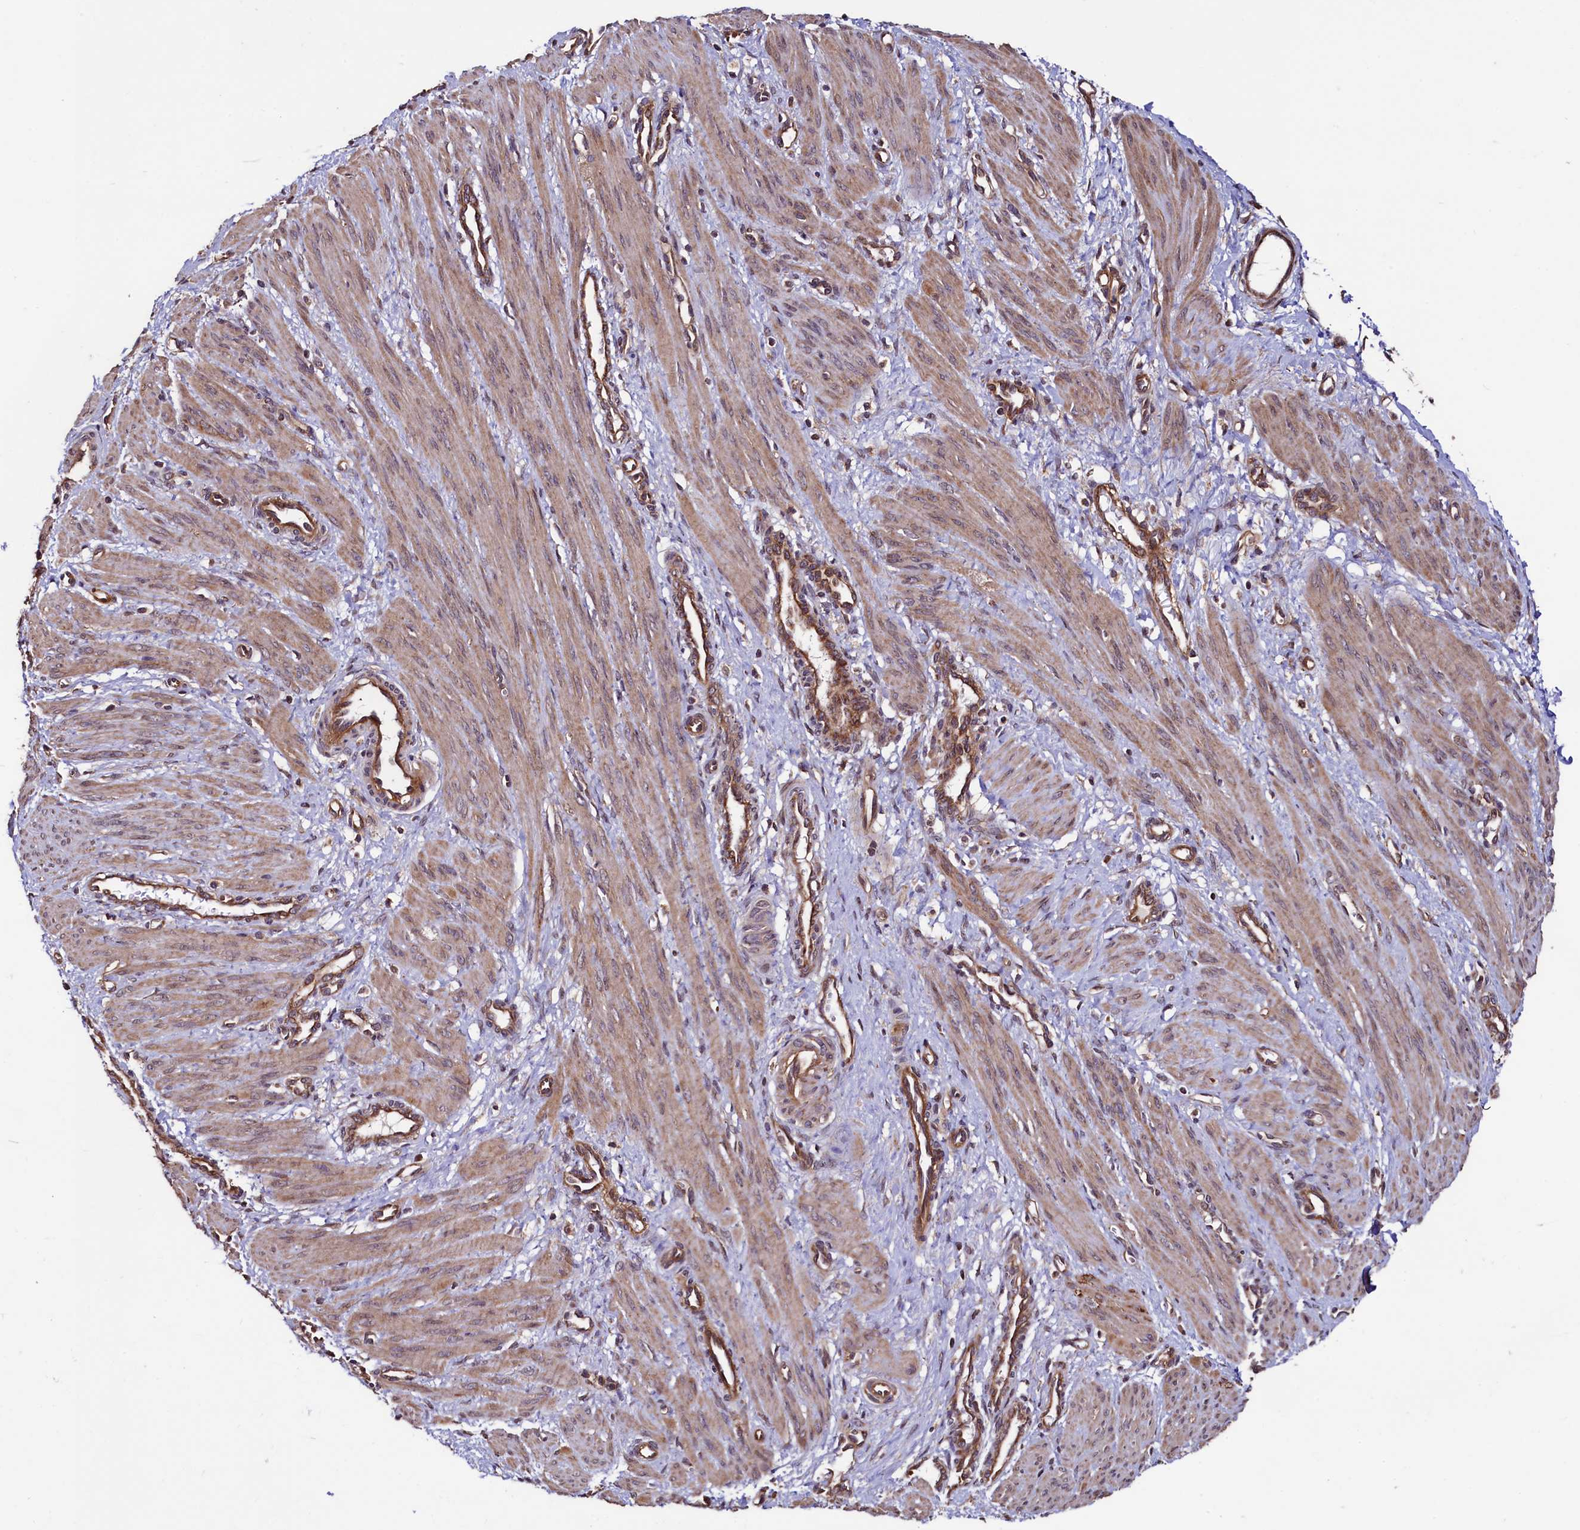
{"staining": {"intensity": "moderate", "quantity": ">75%", "location": "cytoplasmic/membranous"}, "tissue": "smooth muscle", "cell_type": "Smooth muscle cells", "image_type": "normal", "snomed": [{"axis": "morphology", "description": "Normal tissue, NOS"}, {"axis": "topography", "description": "Endometrium"}], "caption": "Immunohistochemical staining of benign smooth muscle reveals moderate cytoplasmic/membranous protein expression in approximately >75% of smooth muscle cells. Using DAB (brown) and hematoxylin (blue) stains, captured at high magnification using brightfield microscopy.", "gene": "RBFA", "patient": {"sex": "female", "age": 33}}